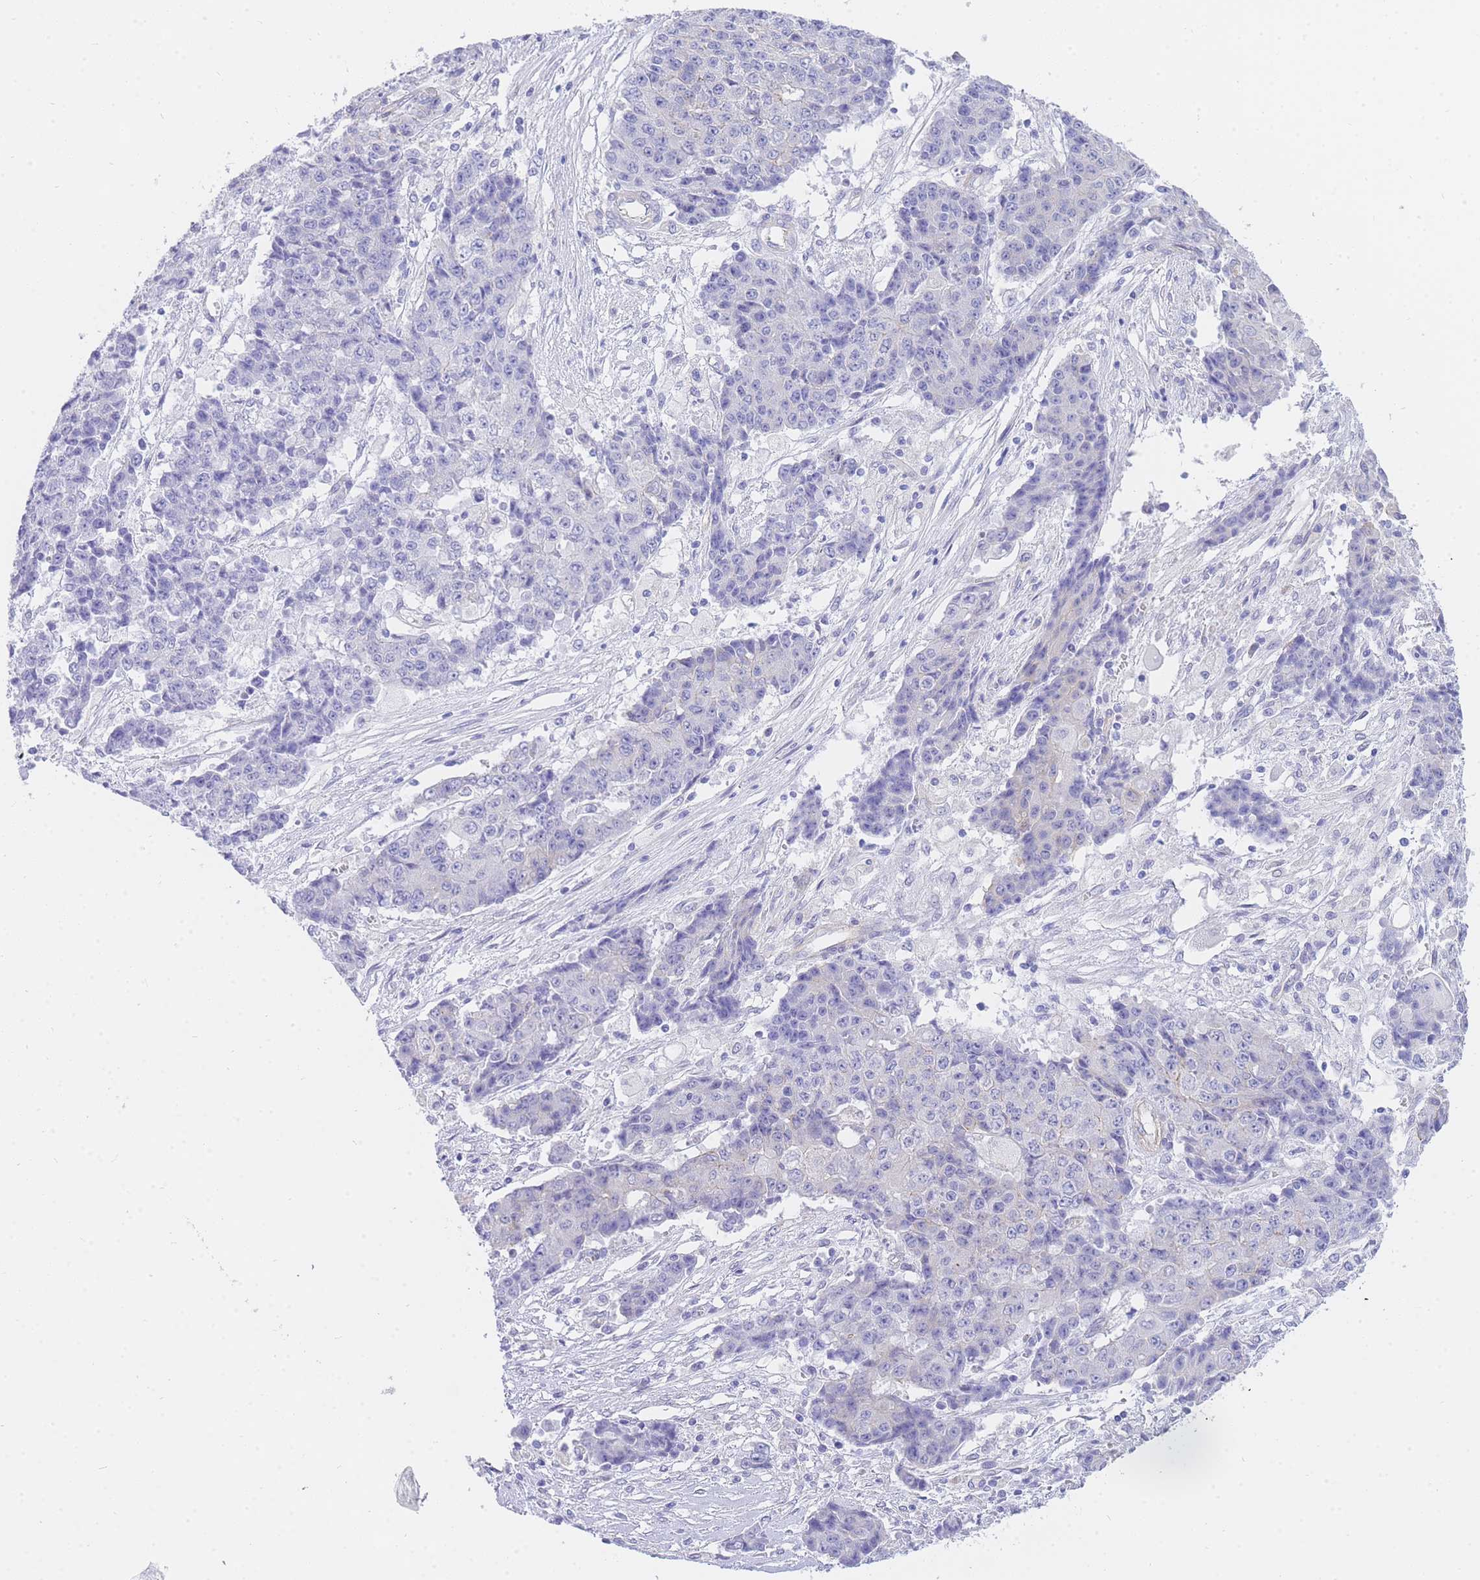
{"staining": {"intensity": "negative", "quantity": "none", "location": "none"}, "tissue": "ovarian cancer", "cell_type": "Tumor cells", "image_type": "cancer", "snomed": [{"axis": "morphology", "description": "Carcinoma, endometroid"}, {"axis": "topography", "description": "Ovary"}], "caption": "IHC of ovarian cancer demonstrates no expression in tumor cells. Nuclei are stained in blue.", "gene": "SRSF12", "patient": {"sex": "female", "age": 42}}